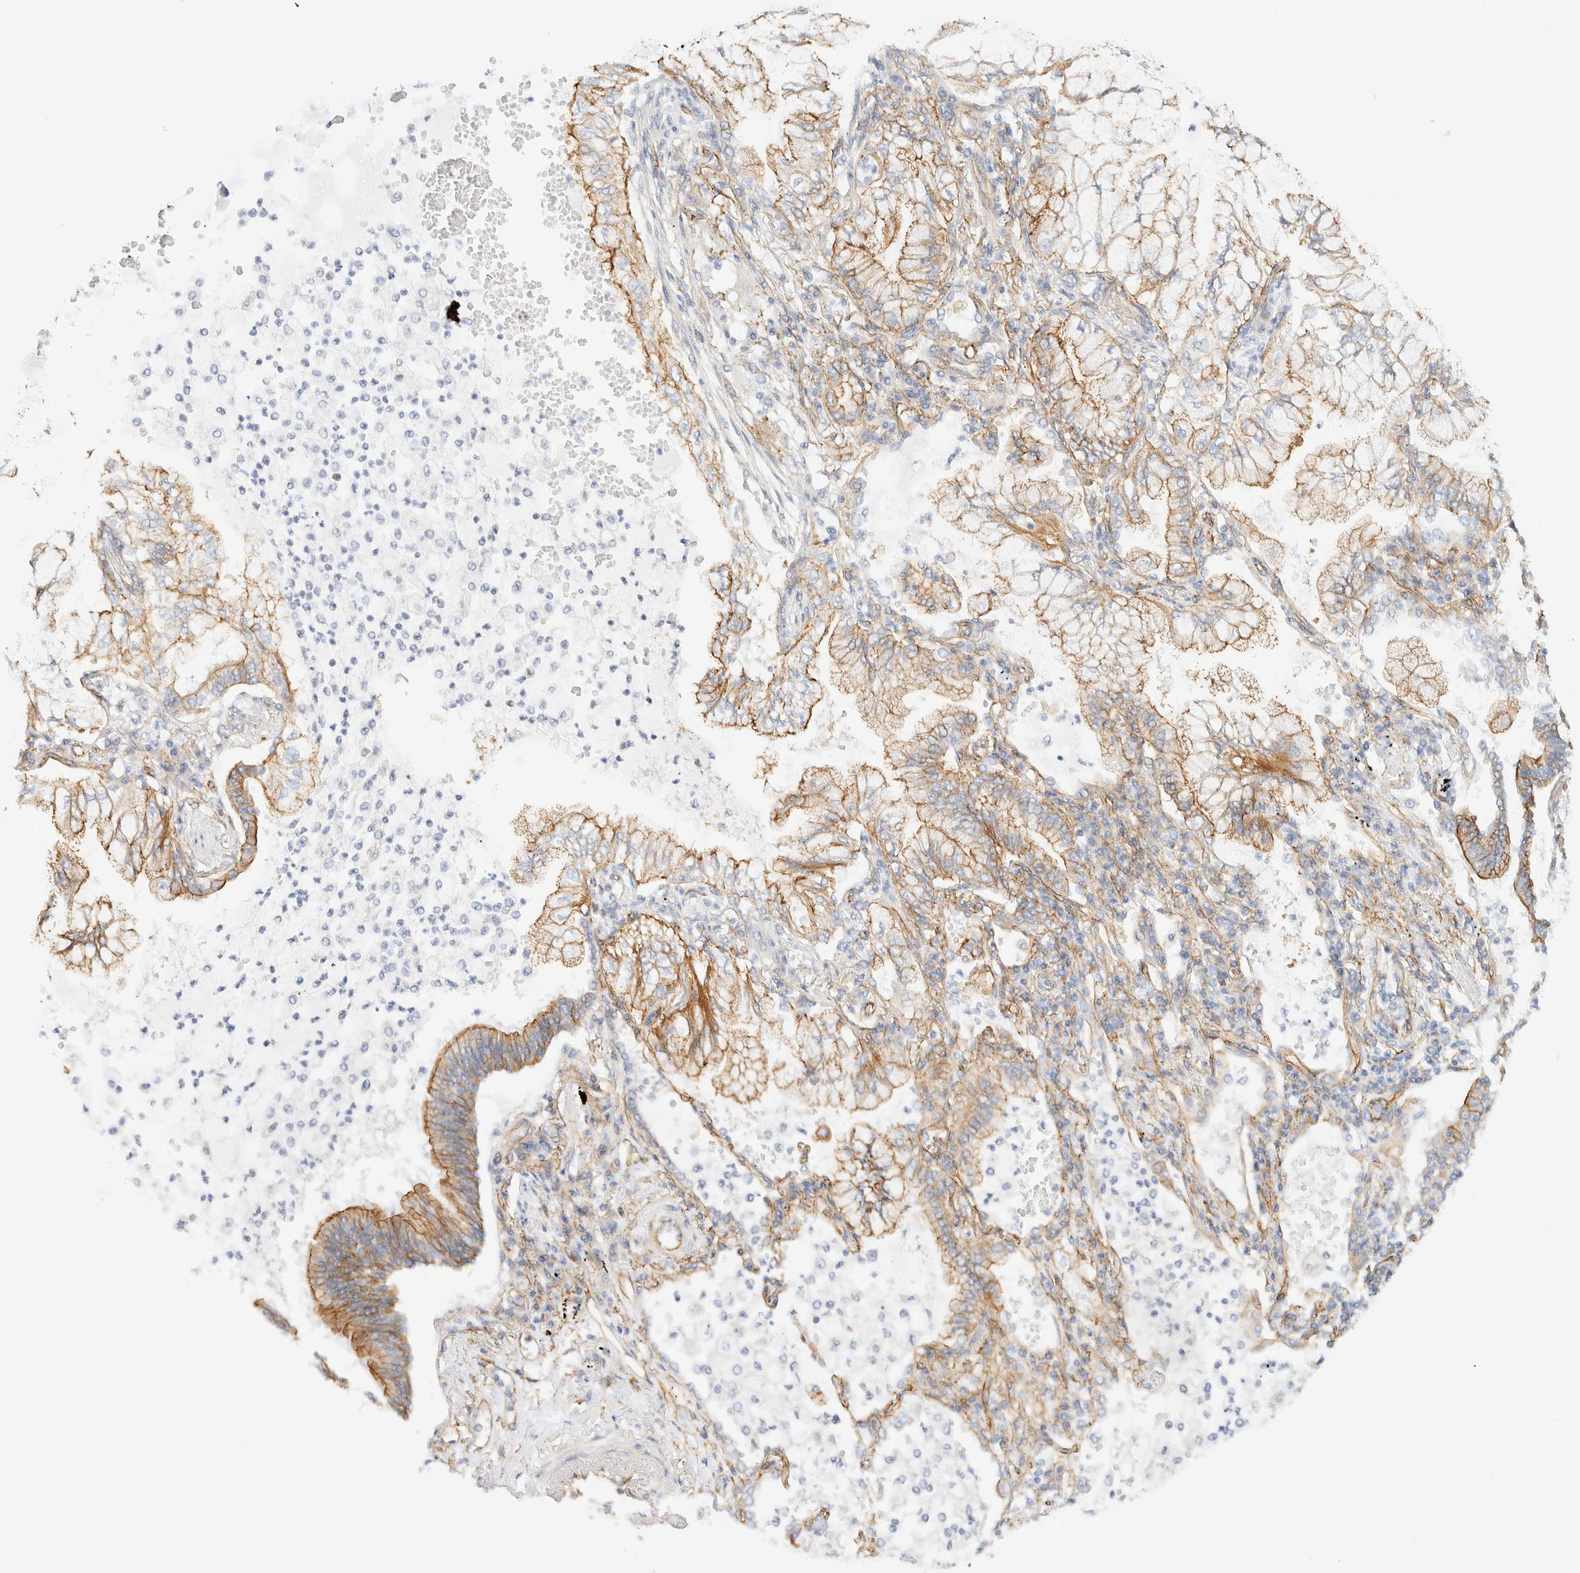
{"staining": {"intensity": "moderate", "quantity": ">75%", "location": "cytoplasmic/membranous"}, "tissue": "lung cancer", "cell_type": "Tumor cells", "image_type": "cancer", "snomed": [{"axis": "morphology", "description": "Adenocarcinoma, NOS"}, {"axis": "topography", "description": "Lung"}], "caption": "Immunohistochemical staining of human adenocarcinoma (lung) shows medium levels of moderate cytoplasmic/membranous protein staining in about >75% of tumor cells. Ihc stains the protein in brown and the nuclei are stained blue.", "gene": "CYB5R4", "patient": {"sex": "female", "age": 70}}